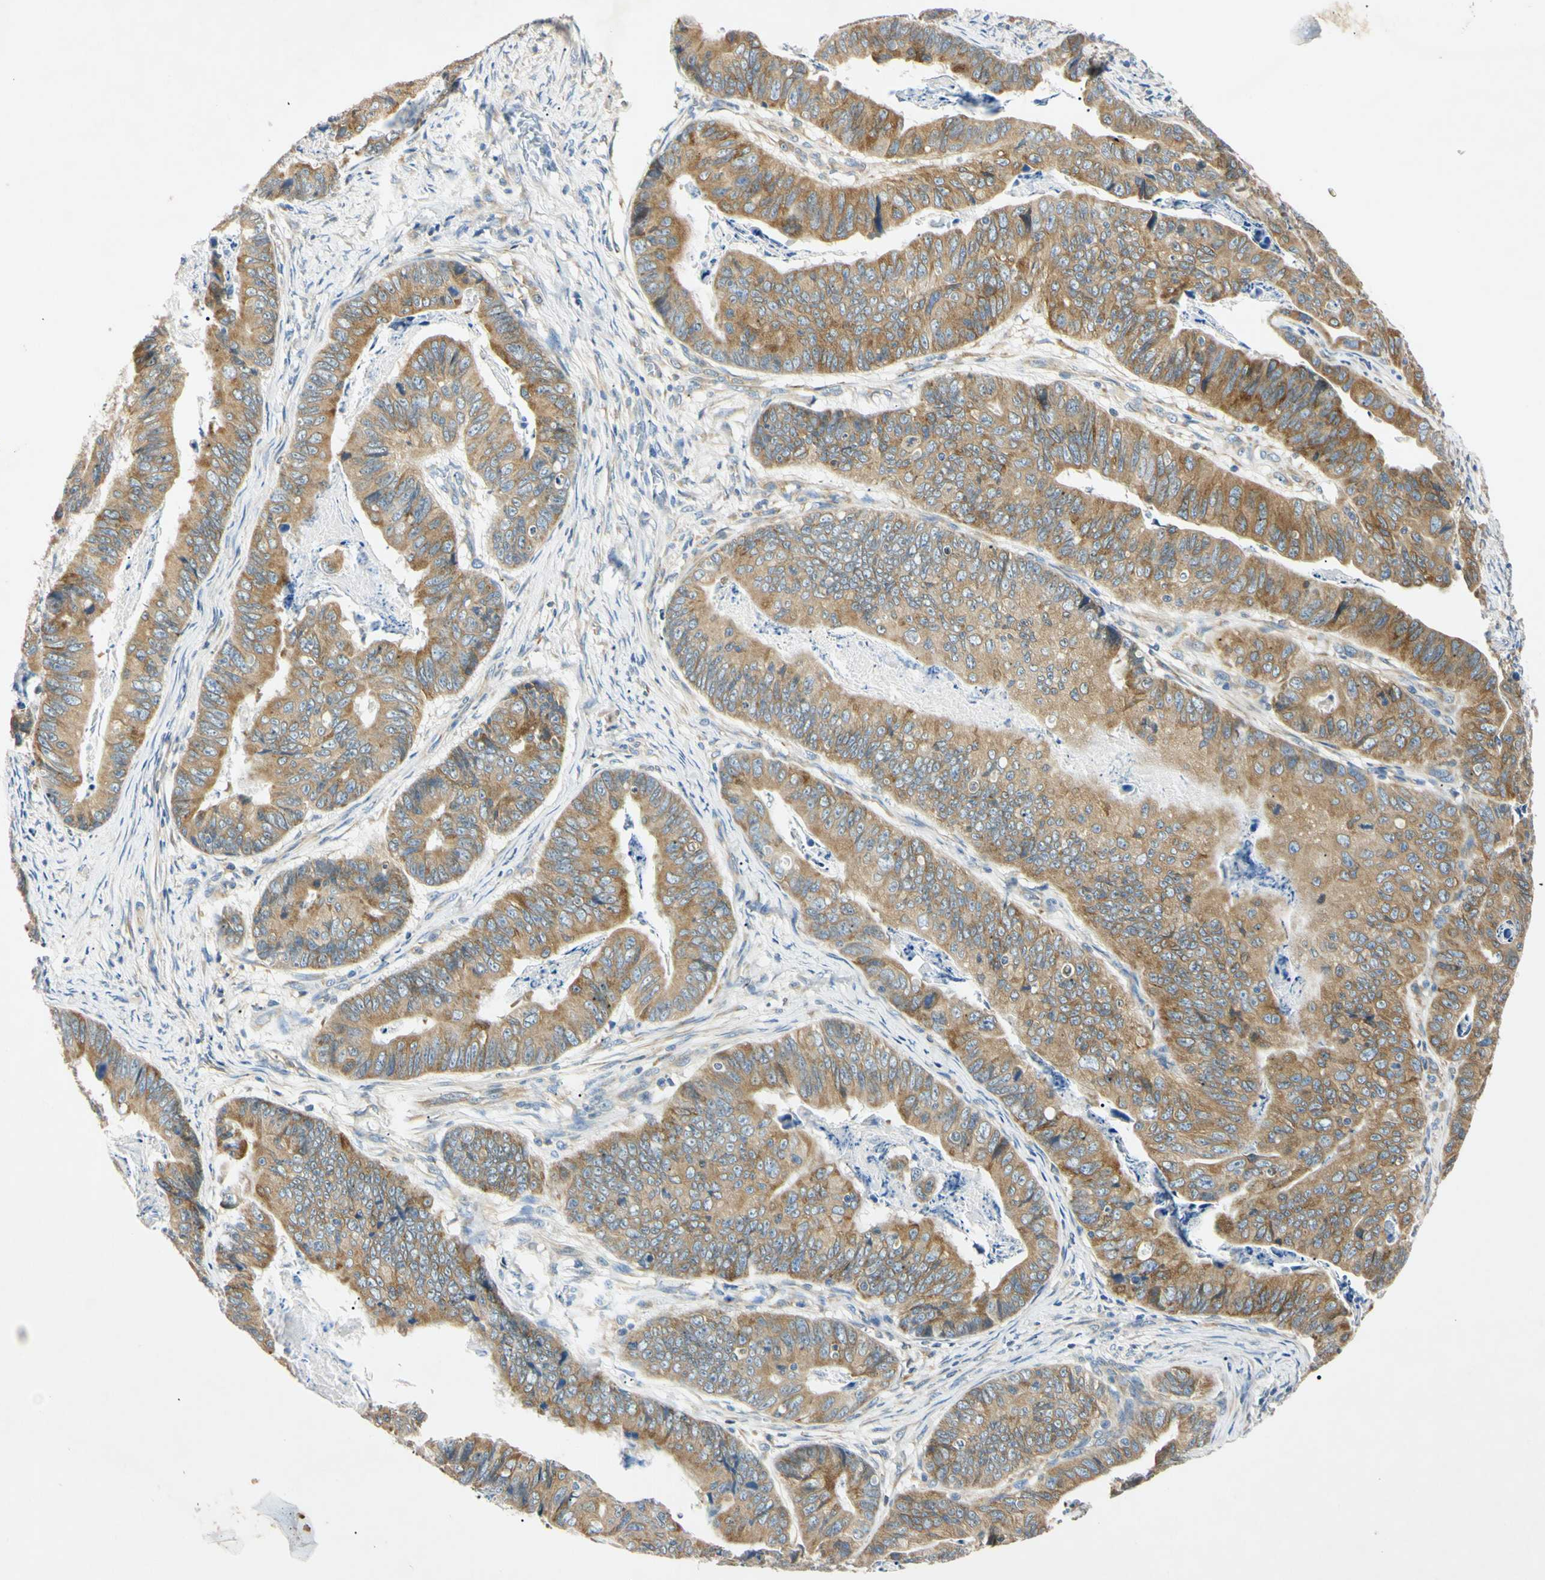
{"staining": {"intensity": "moderate", "quantity": ">75%", "location": "cytoplasmic/membranous"}, "tissue": "stomach cancer", "cell_type": "Tumor cells", "image_type": "cancer", "snomed": [{"axis": "morphology", "description": "Adenocarcinoma, NOS"}, {"axis": "topography", "description": "Stomach, lower"}], "caption": "A high-resolution image shows IHC staining of stomach cancer (adenocarcinoma), which demonstrates moderate cytoplasmic/membranous positivity in about >75% of tumor cells.", "gene": "DNAJB12", "patient": {"sex": "male", "age": 77}}